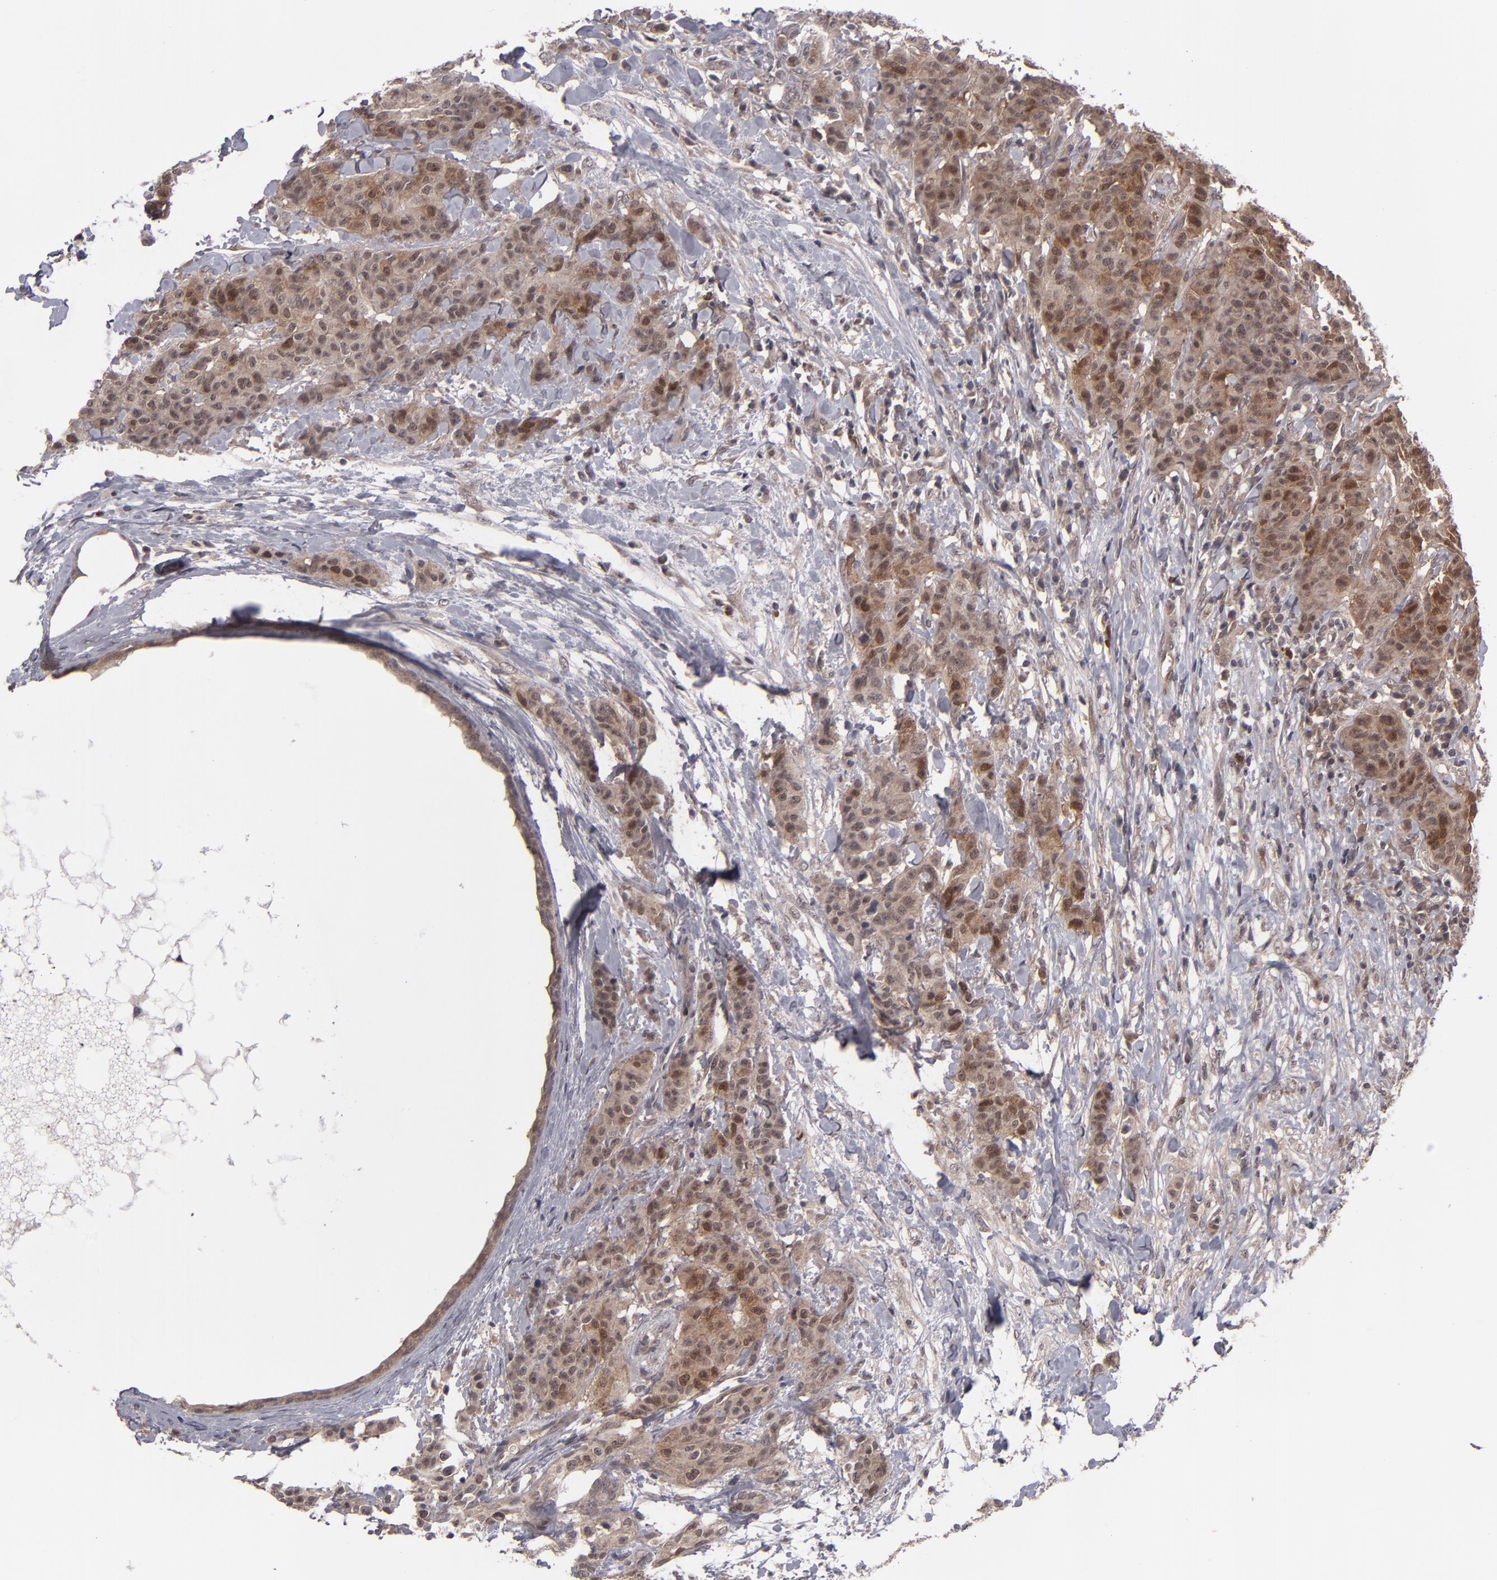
{"staining": {"intensity": "moderate", "quantity": ">75%", "location": "cytoplasmic/membranous,nuclear"}, "tissue": "breast cancer", "cell_type": "Tumor cells", "image_type": "cancer", "snomed": [{"axis": "morphology", "description": "Duct carcinoma"}, {"axis": "topography", "description": "Breast"}], "caption": "About >75% of tumor cells in human breast intraductal carcinoma show moderate cytoplasmic/membranous and nuclear protein expression as visualized by brown immunohistochemical staining.", "gene": "TYMS", "patient": {"sex": "female", "age": 40}}